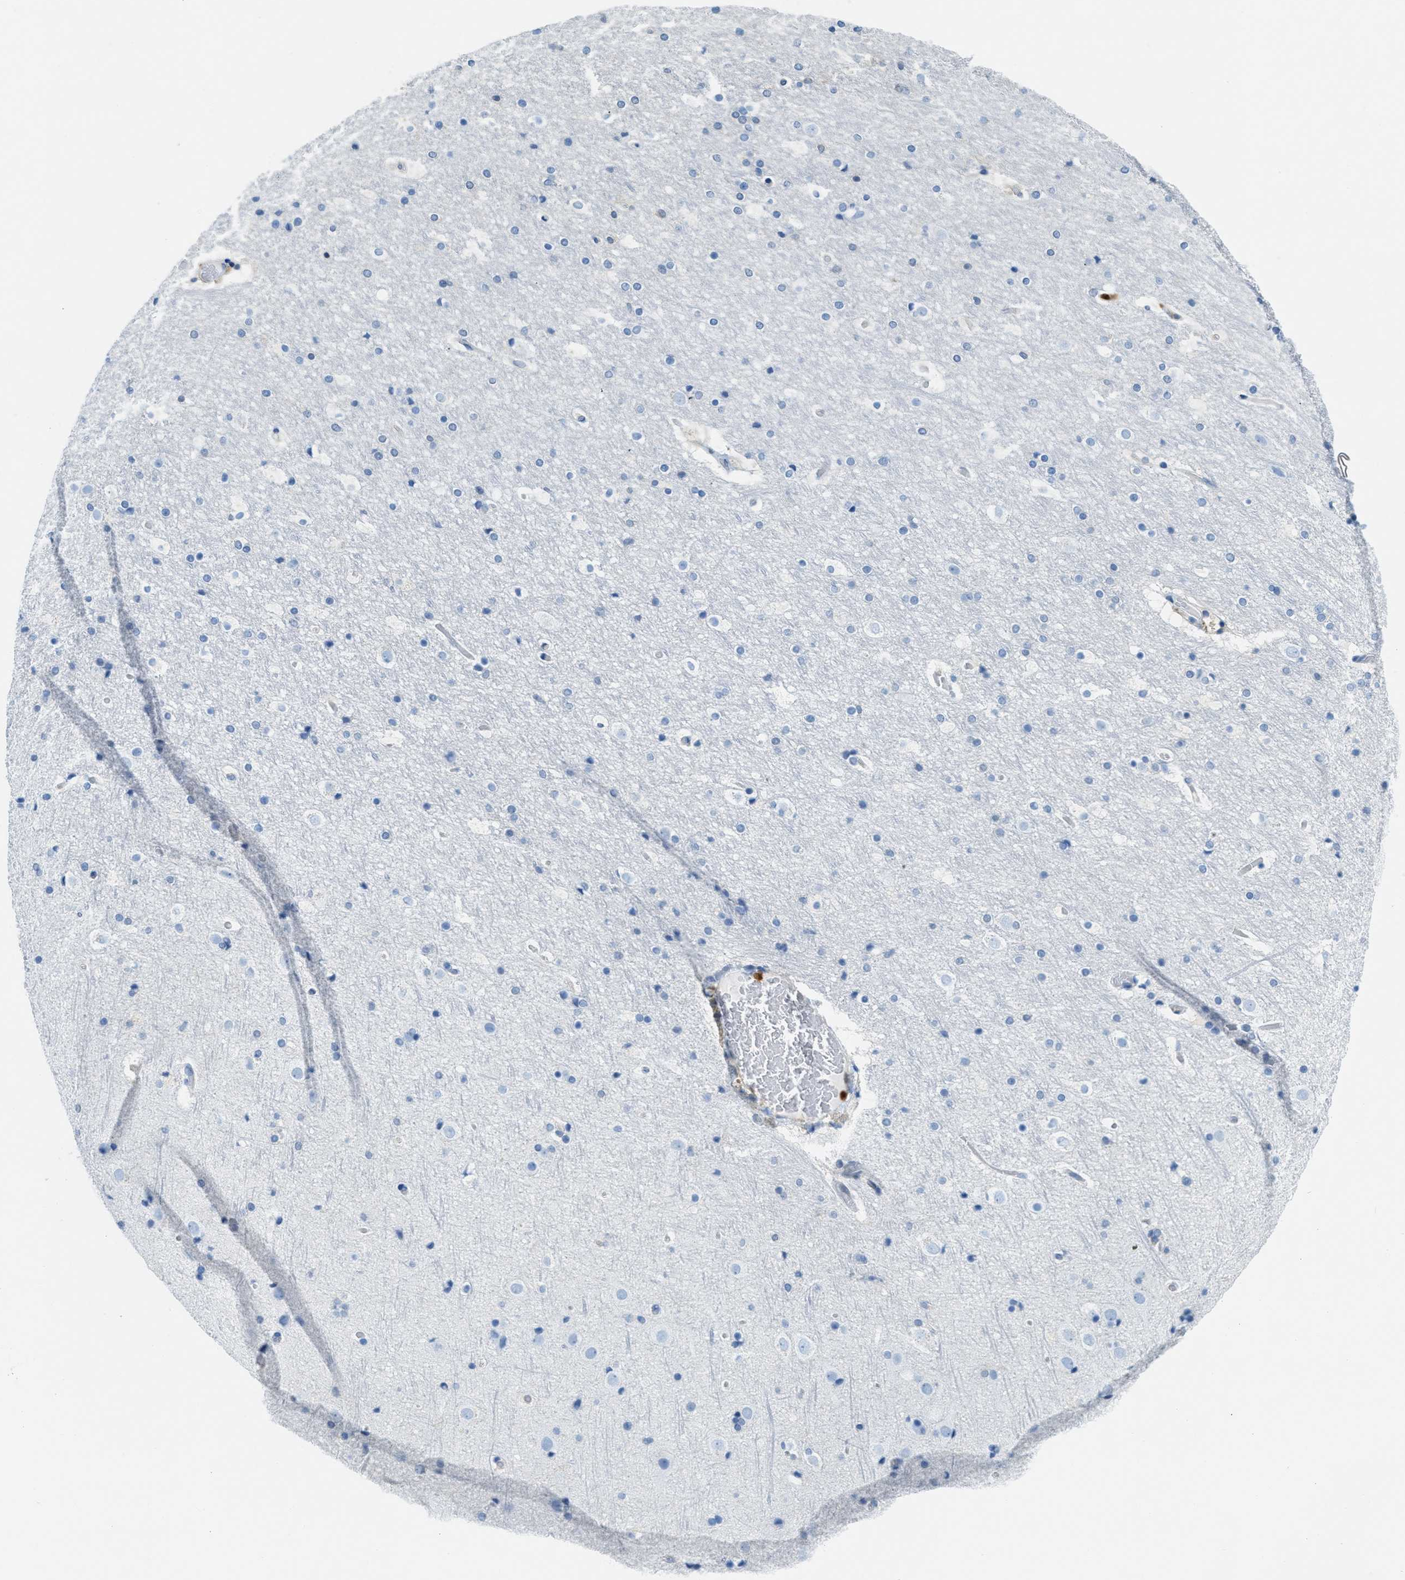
{"staining": {"intensity": "negative", "quantity": "none", "location": "none"}, "tissue": "cerebral cortex", "cell_type": "Endothelial cells", "image_type": "normal", "snomed": [{"axis": "morphology", "description": "Normal tissue, NOS"}, {"axis": "topography", "description": "Cerebral cortex"}], "caption": "High magnification brightfield microscopy of unremarkable cerebral cortex stained with DAB (3,3'-diaminobenzidine) (brown) and counterstained with hematoxylin (blue): endothelial cells show no significant expression. (DAB immunohistochemistry (IHC) with hematoxylin counter stain).", "gene": "SERPINB1", "patient": {"sex": "male", "age": 57}}